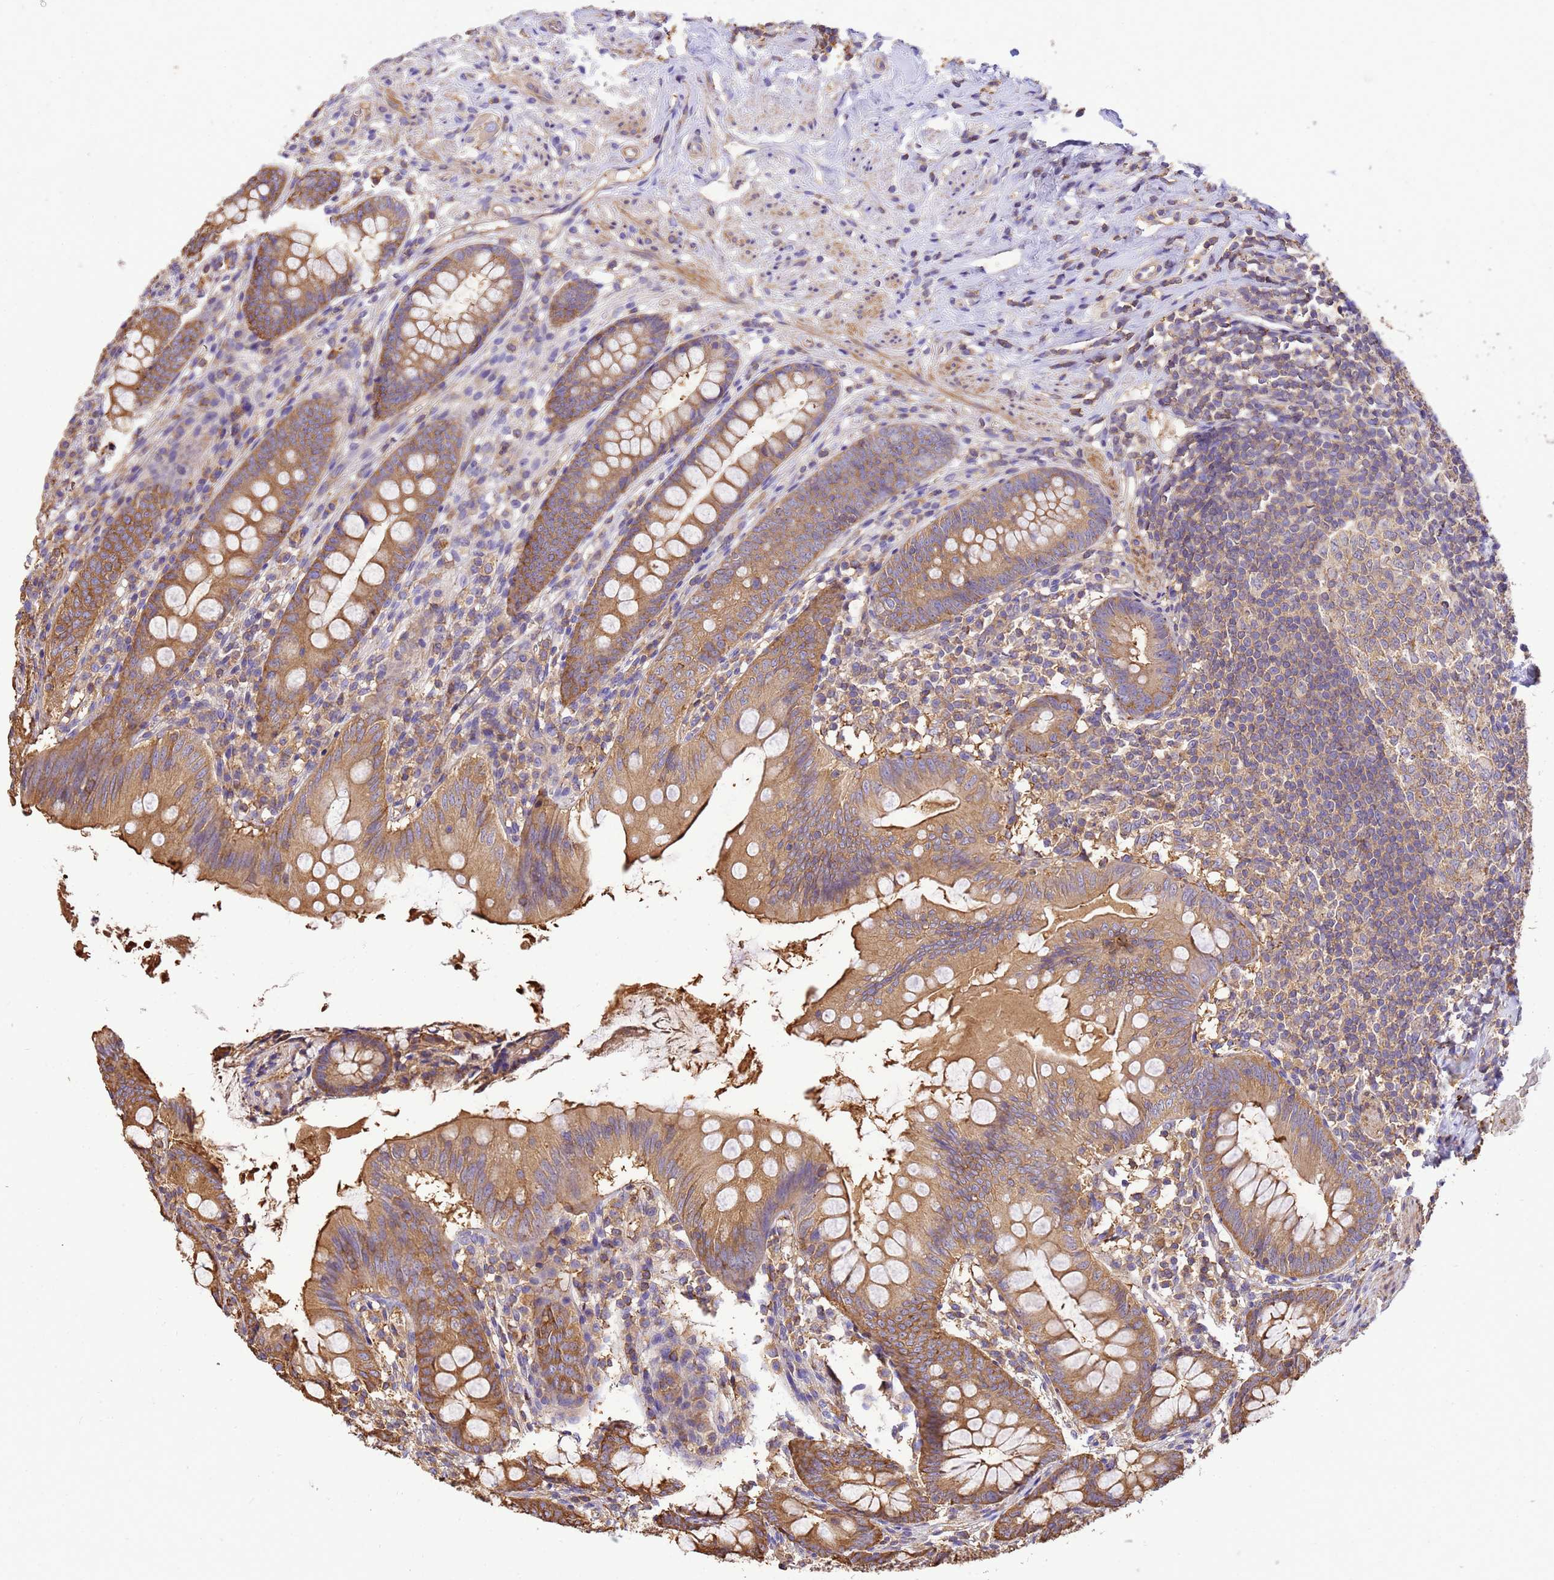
{"staining": {"intensity": "moderate", "quantity": ">75%", "location": "cytoplasmic/membranous"}, "tissue": "appendix", "cell_type": "Glandular cells", "image_type": "normal", "snomed": [{"axis": "morphology", "description": "Normal tissue, NOS"}, {"axis": "topography", "description": "Appendix"}], "caption": "Immunohistochemistry of benign appendix exhibits medium levels of moderate cytoplasmic/membranous expression in approximately >75% of glandular cells.", "gene": "WDR64", "patient": {"sex": "female", "age": 51}}